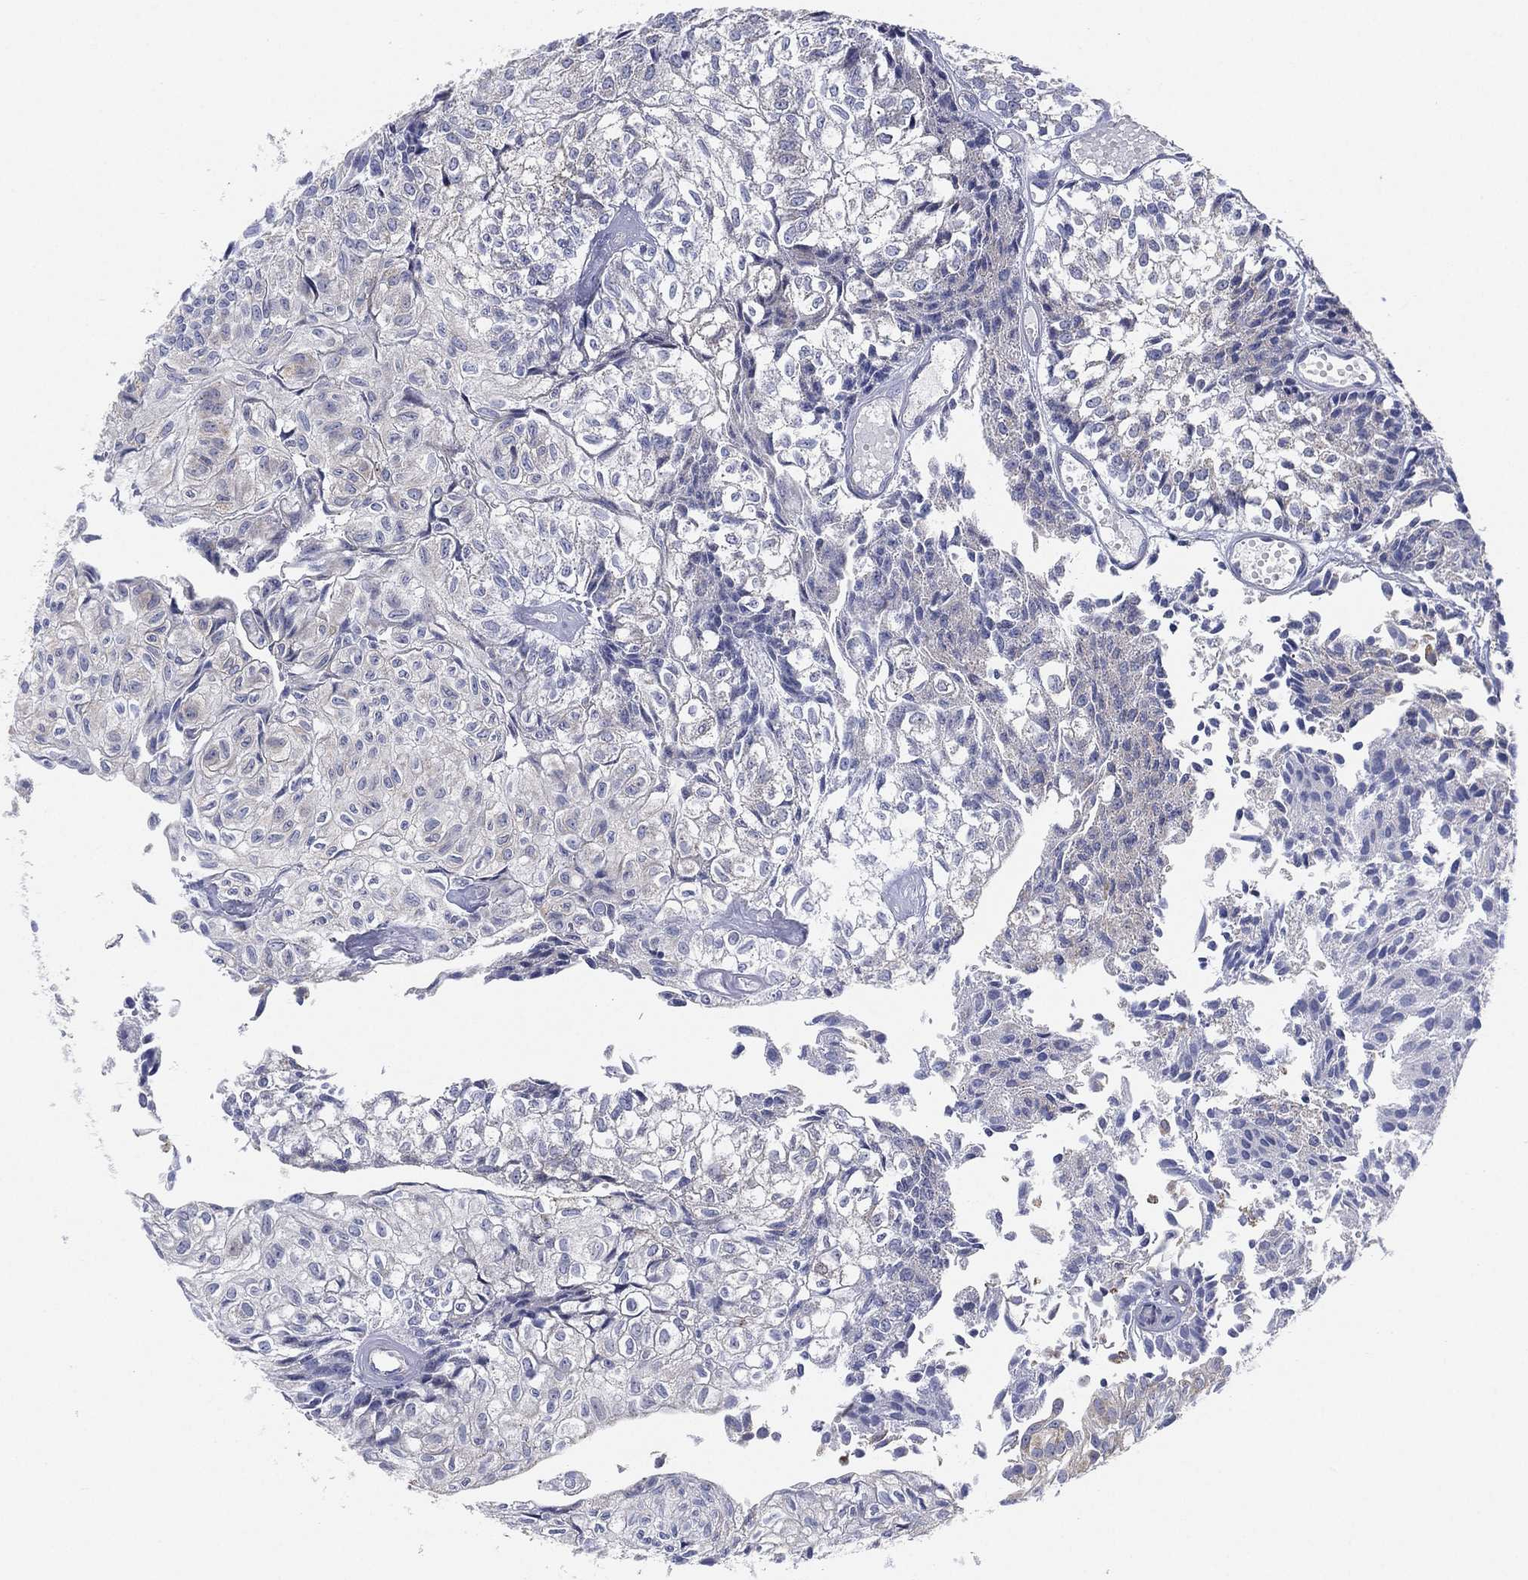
{"staining": {"intensity": "negative", "quantity": "none", "location": "none"}, "tissue": "urothelial cancer", "cell_type": "Tumor cells", "image_type": "cancer", "snomed": [{"axis": "morphology", "description": "Urothelial carcinoma, Low grade"}, {"axis": "topography", "description": "Urinary bladder"}], "caption": "Histopathology image shows no significant protein expression in tumor cells of urothelial cancer.", "gene": "INA", "patient": {"sex": "male", "age": 89}}